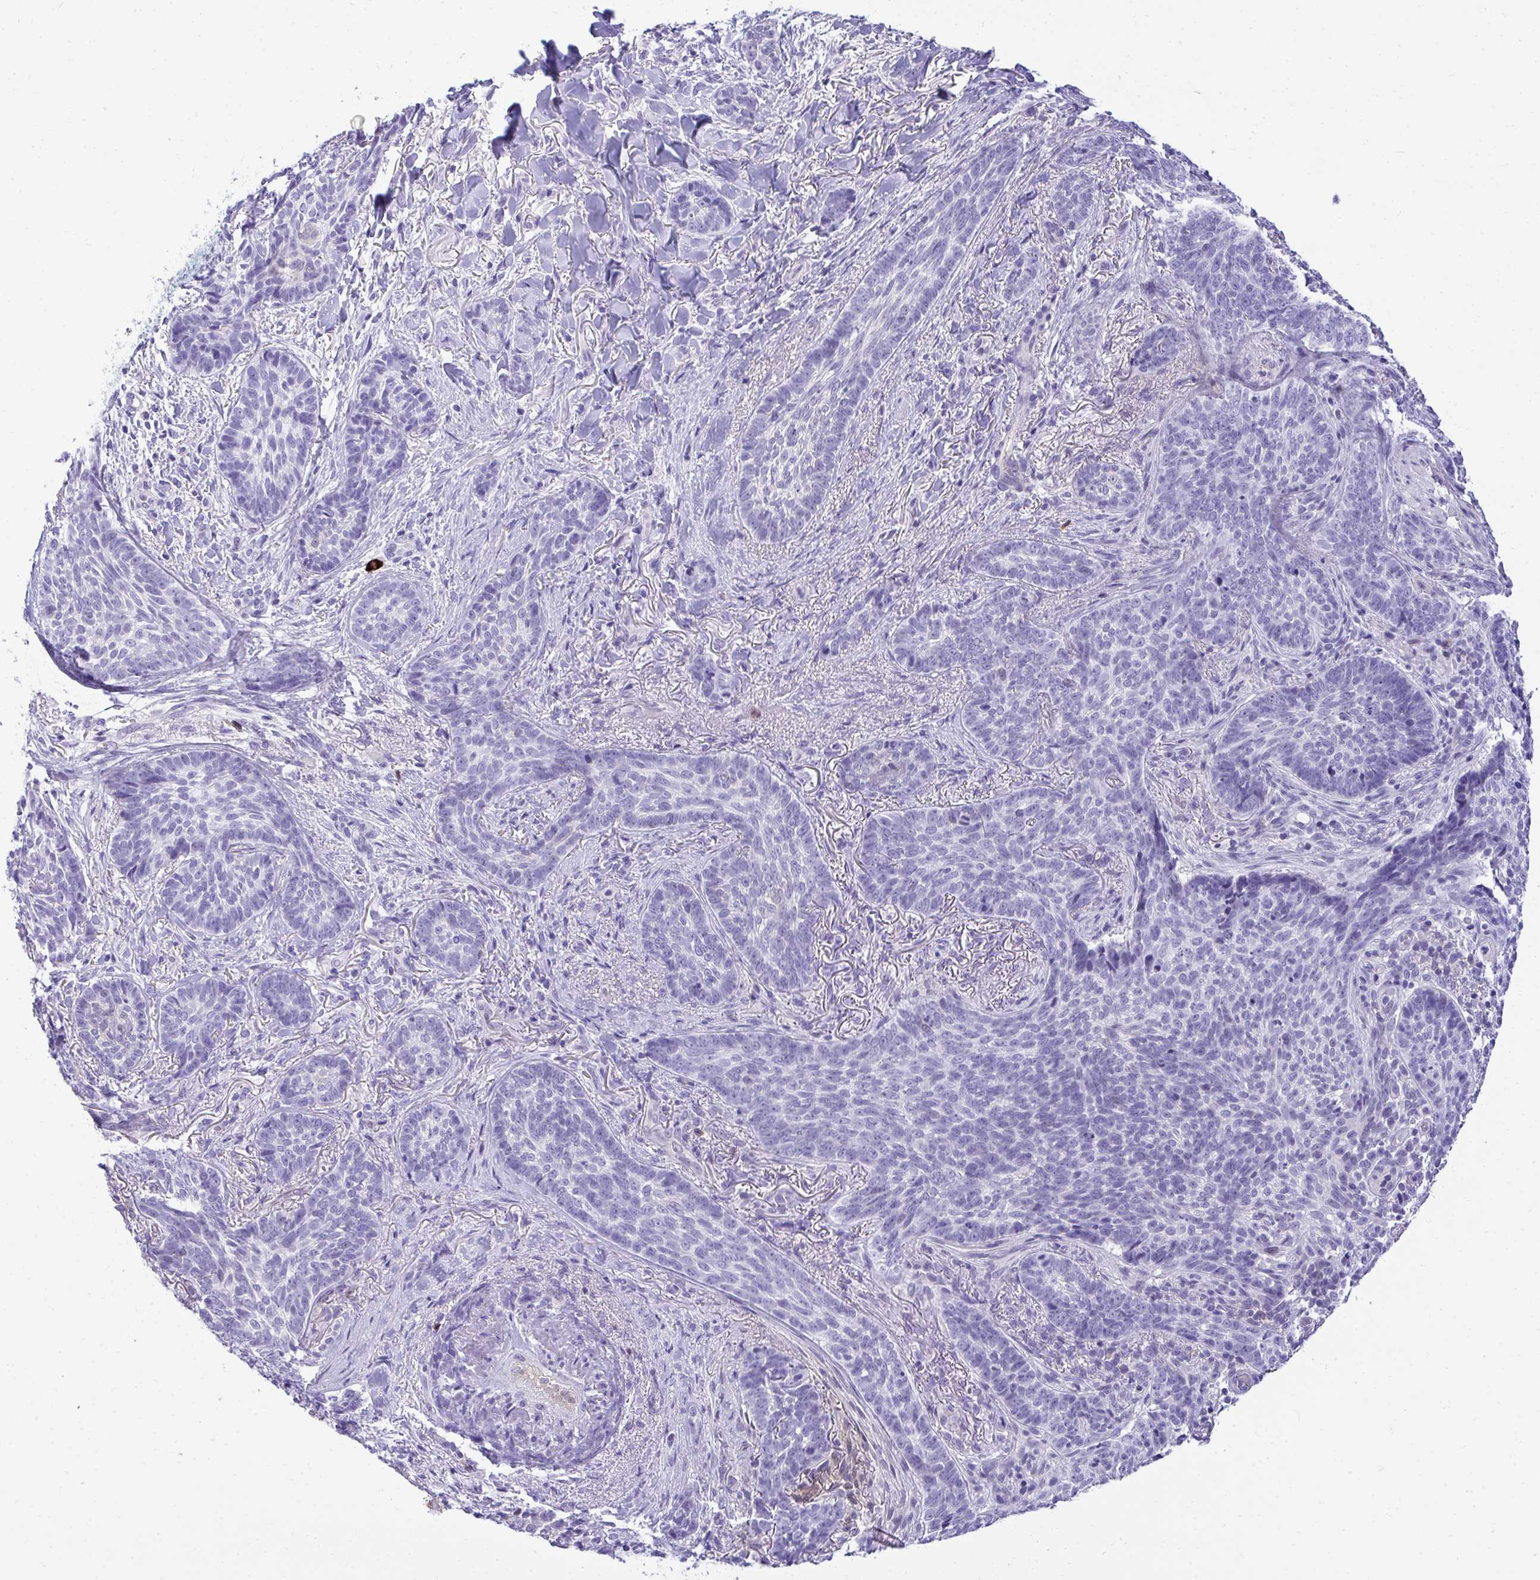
{"staining": {"intensity": "negative", "quantity": "none", "location": "none"}, "tissue": "skin cancer", "cell_type": "Tumor cells", "image_type": "cancer", "snomed": [{"axis": "morphology", "description": "Basal cell carcinoma"}, {"axis": "topography", "description": "Skin"}, {"axis": "topography", "description": "Skin of face"}], "caption": "The IHC image has no significant positivity in tumor cells of skin cancer tissue.", "gene": "PGM2L1", "patient": {"sex": "male", "age": 88}}